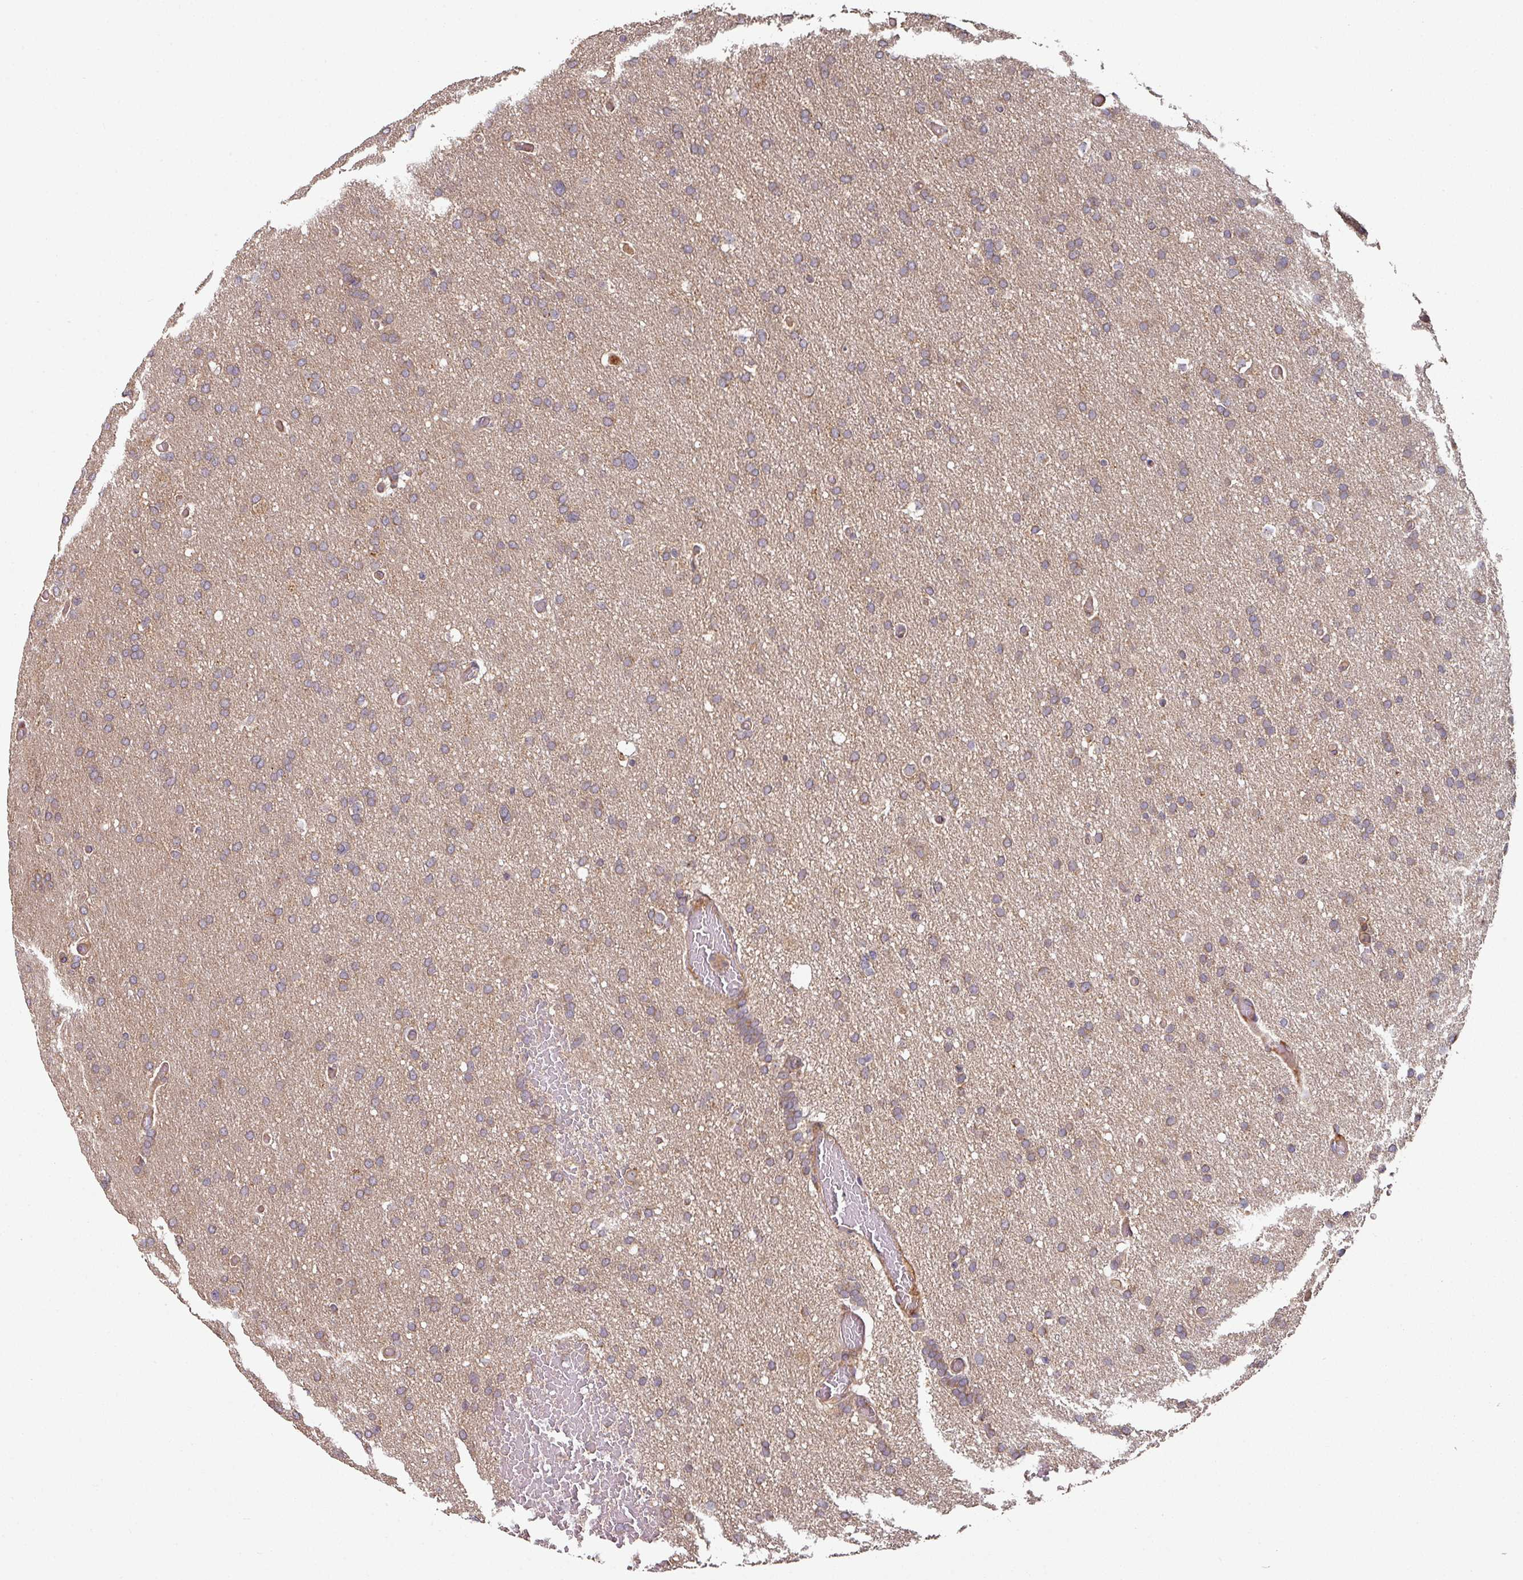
{"staining": {"intensity": "weak", "quantity": "25%-75%", "location": "cytoplasmic/membranous"}, "tissue": "glioma", "cell_type": "Tumor cells", "image_type": "cancer", "snomed": [{"axis": "morphology", "description": "Glioma, malignant, High grade"}, {"axis": "topography", "description": "Cerebral cortex"}], "caption": "The micrograph displays a brown stain indicating the presence of a protein in the cytoplasmic/membranous of tumor cells in malignant glioma (high-grade).", "gene": "SIK1", "patient": {"sex": "female", "age": 36}}